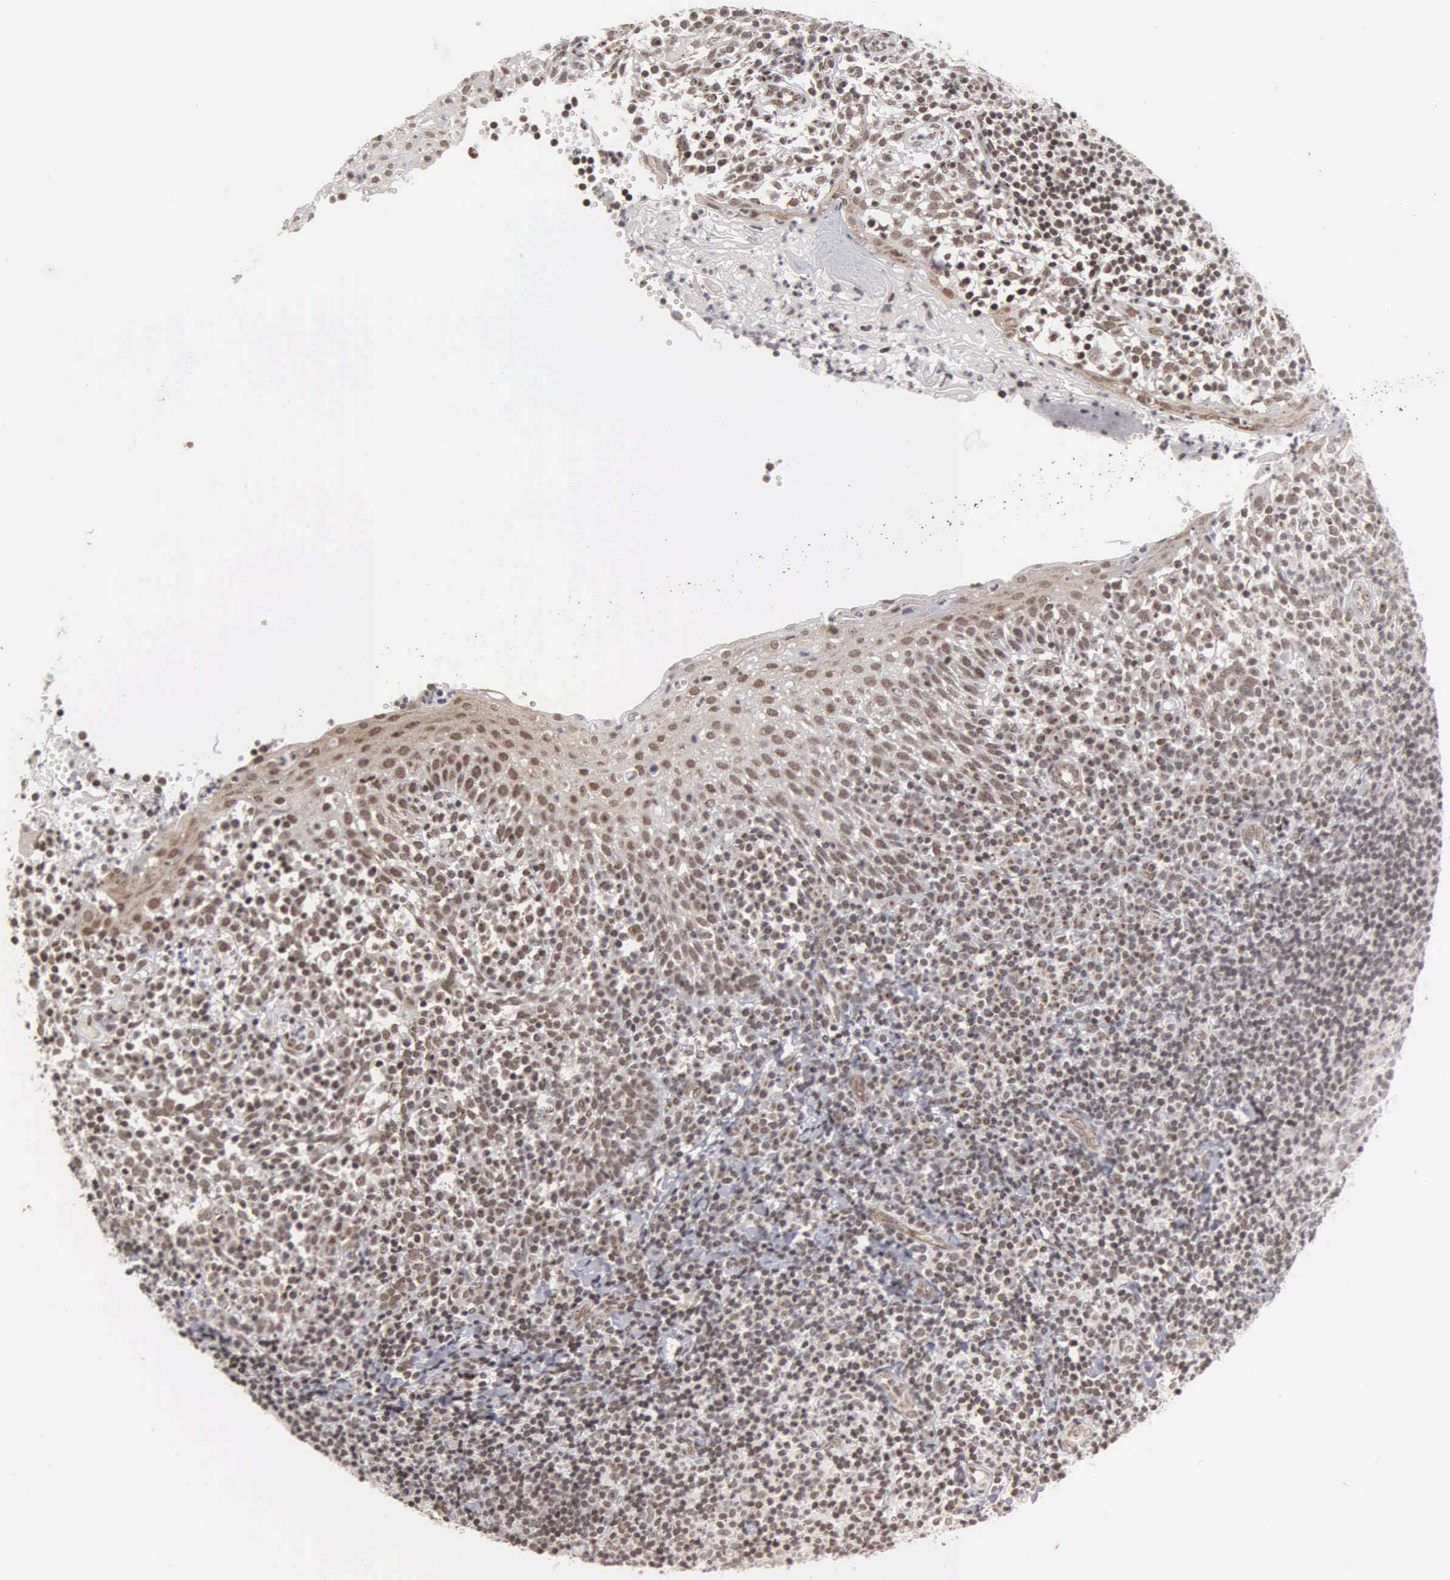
{"staining": {"intensity": "moderate", "quantity": "25%-75%", "location": "nuclear"}, "tissue": "tonsil", "cell_type": "Germinal center cells", "image_type": "normal", "snomed": [{"axis": "morphology", "description": "Normal tissue, NOS"}, {"axis": "topography", "description": "Tonsil"}], "caption": "Immunohistochemical staining of unremarkable tonsil displays 25%-75% levels of moderate nuclear protein staining in about 25%-75% of germinal center cells.", "gene": "GTF2A1", "patient": {"sex": "female", "age": 41}}